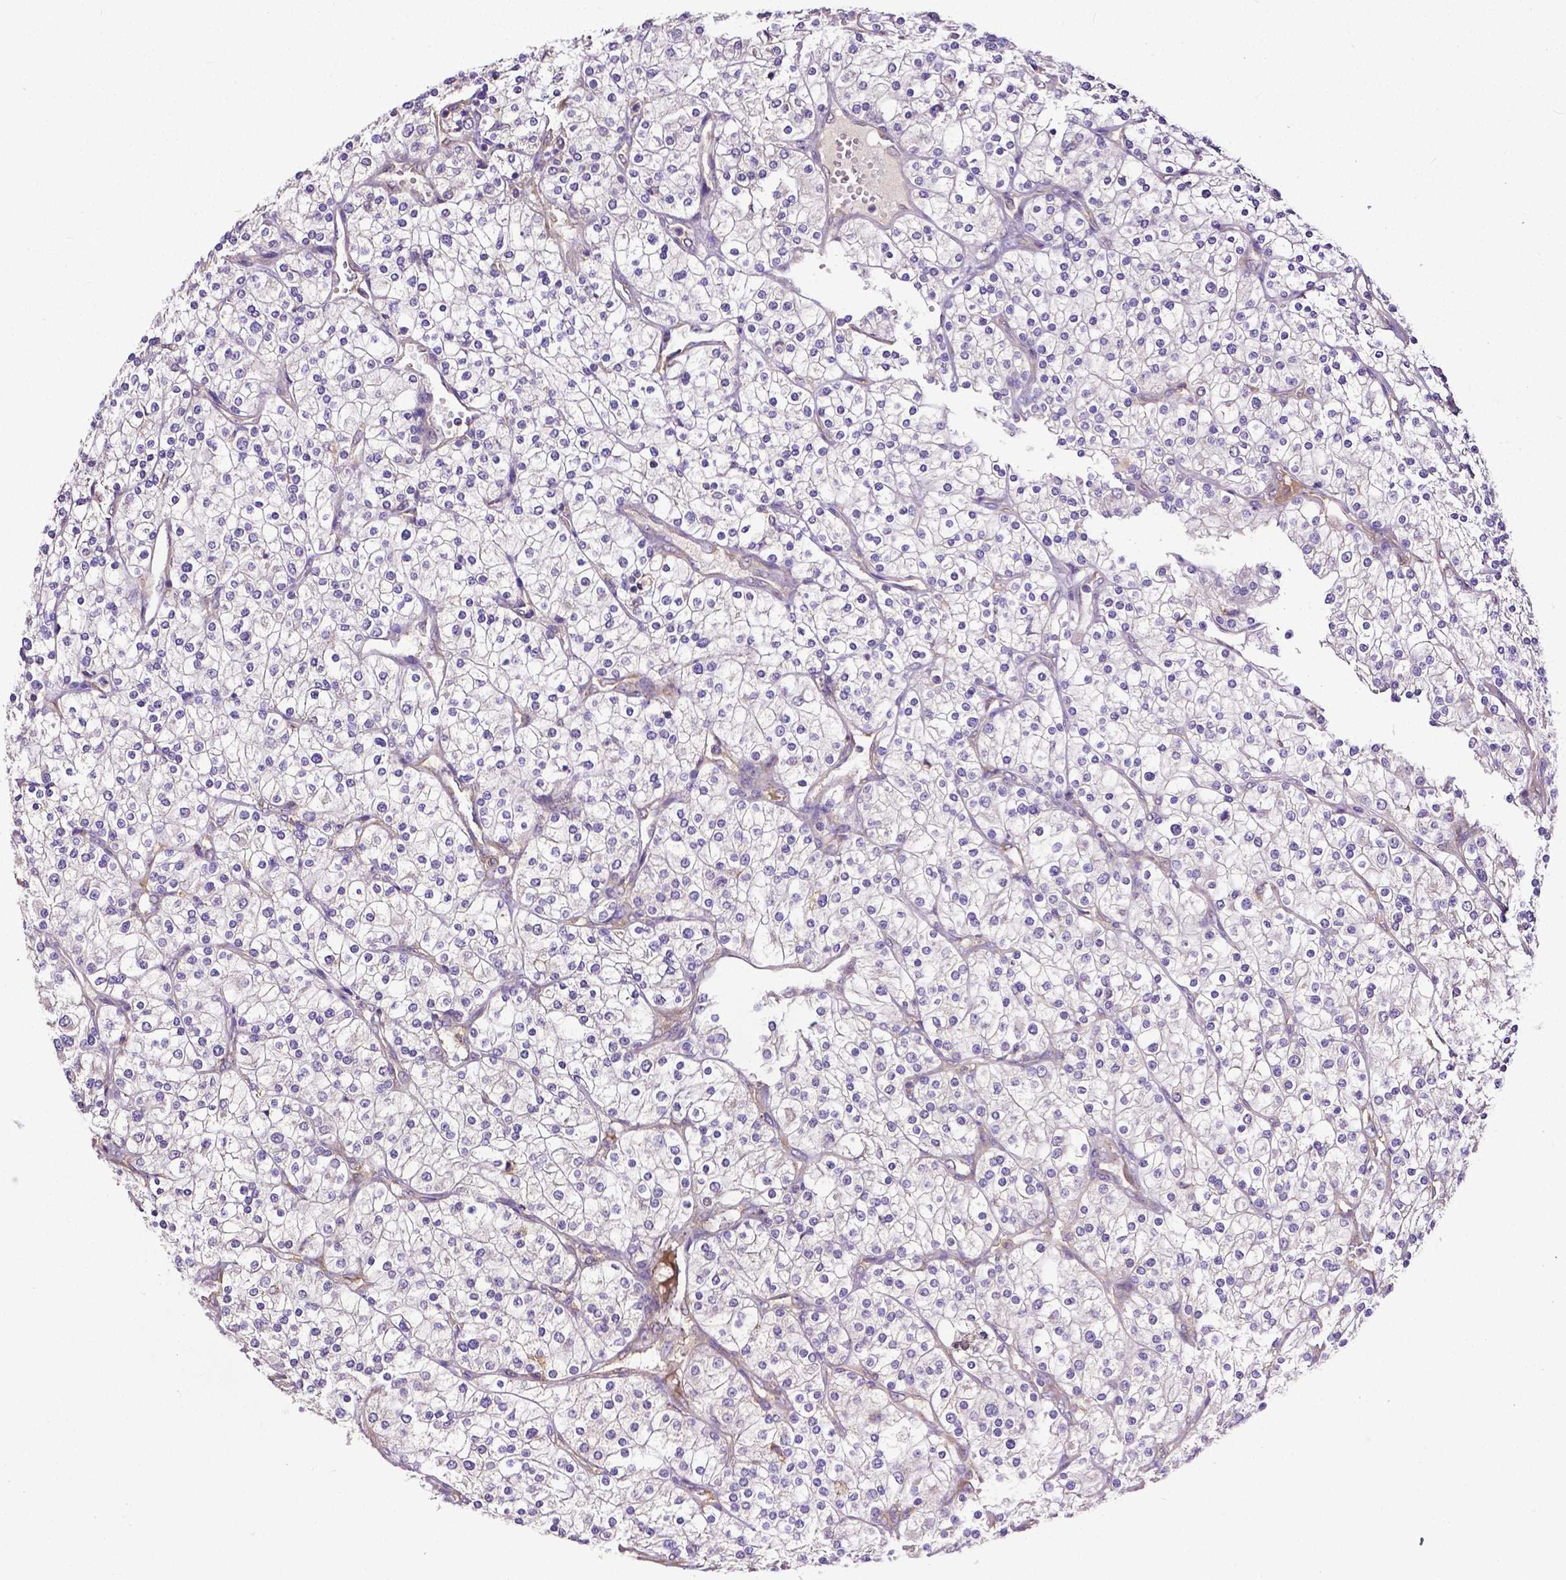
{"staining": {"intensity": "negative", "quantity": "none", "location": "none"}, "tissue": "renal cancer", "cell_type": "Tumor cells", "image_type": "cancer", "snomed": [{"axis": "morphology", "description": "Adenocarcinoma, NOS"}, {"axis": "topography", "description": "Kidney"}], "caption": "Immunohistochemistry of human adenocarcinoma (renal) displays no positivity in tumor cells. (Brightfield microscopy of DAB IHC at high magnification).", "gene": "DICER1", "patient": {"sex": "male", "age": 80}}